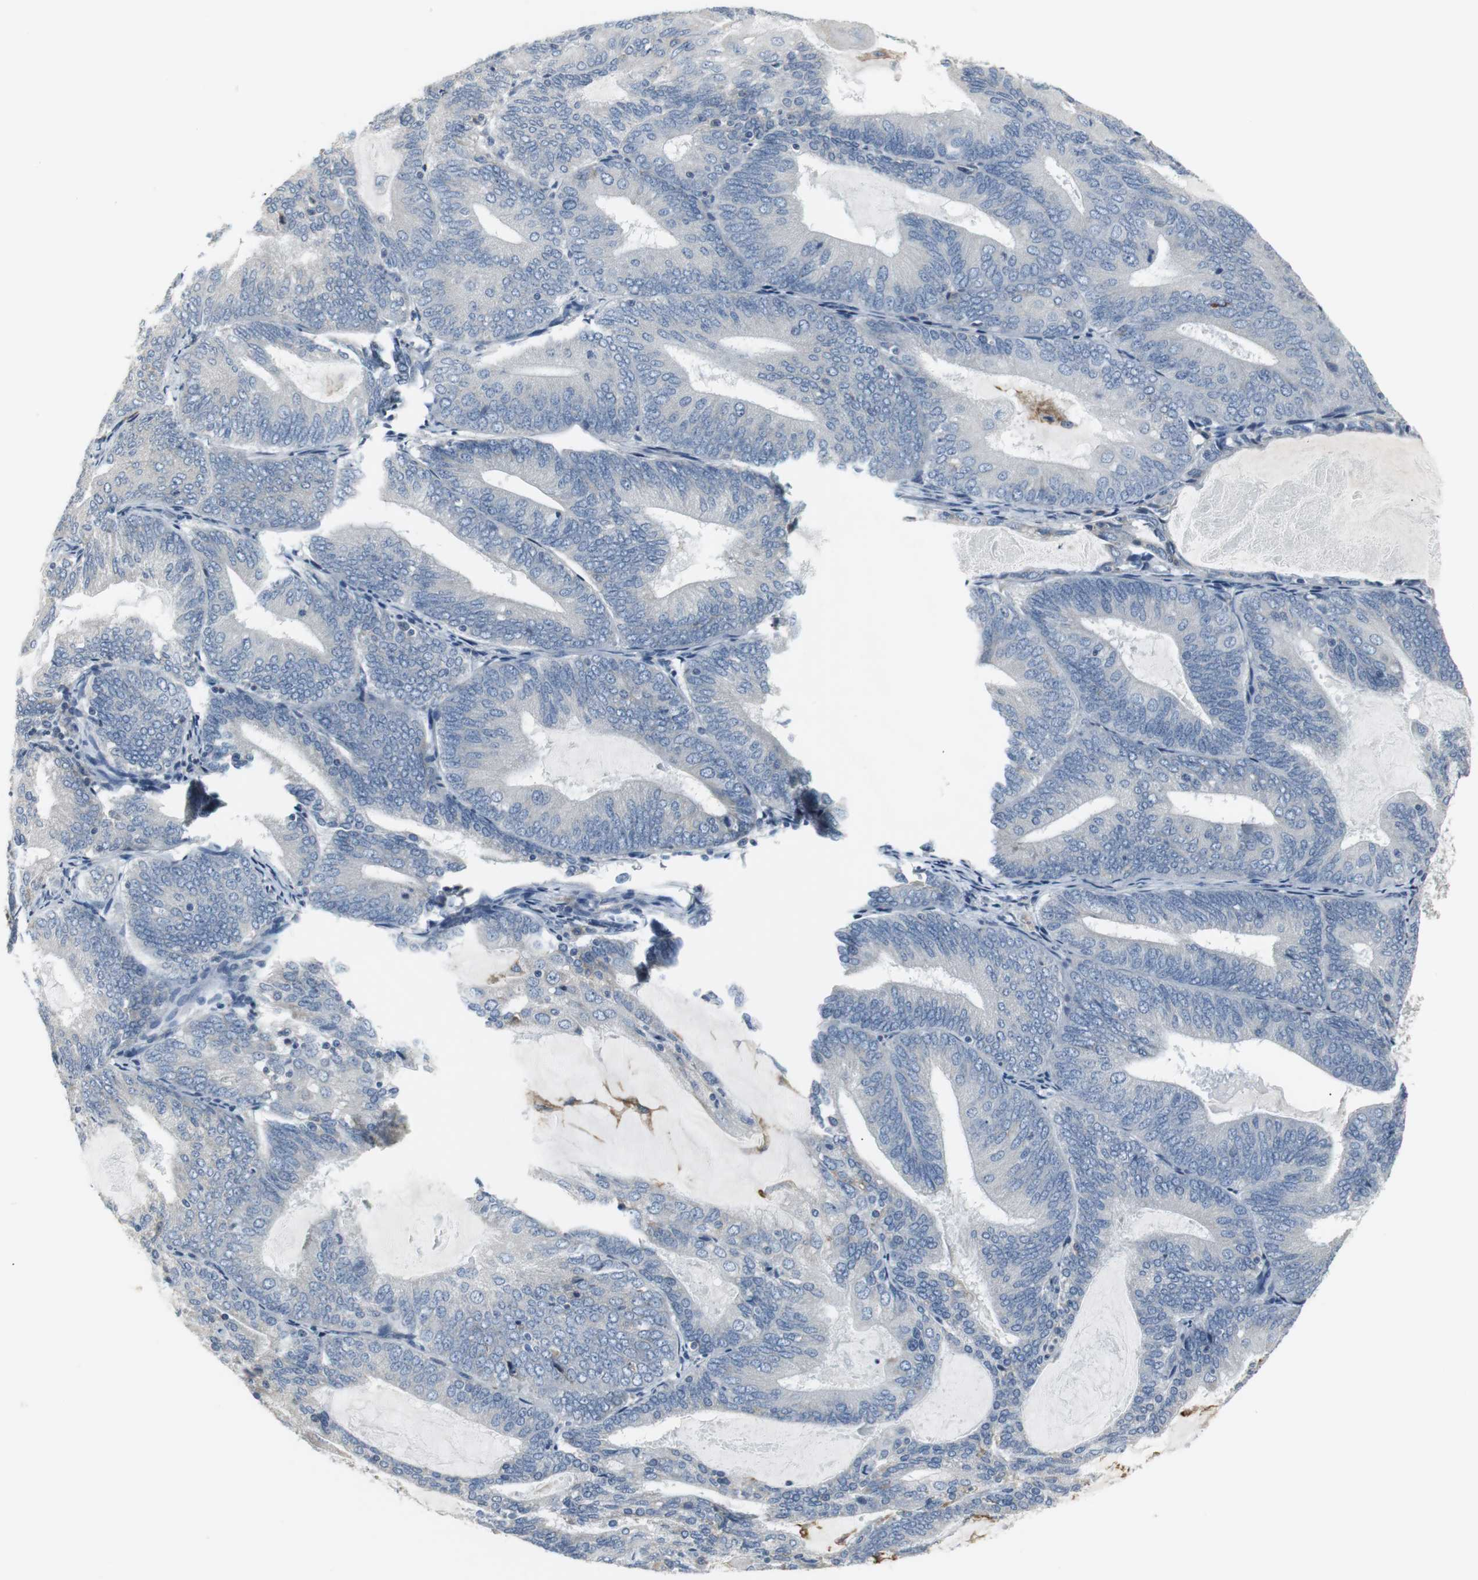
{"staining": {"intensity": "negative", "quantity": "none", "location": "none"}, "tissue": "endometrial cancer", "cell_type": "Tumor cells", "image_type": "cancer", "snomed": [{"axis": "morphology", "description": "Adenocarcinoma, NOS"}, {"axis": "topography", "description": "Endometrium"}], "caption": "Tumor cells are negative for brown protein staining in endometrial cancer (adenocarcinoma). (Brightfield microscopy of DAB (3,3'-diaminobenzidine) IHC at high magnification).", "gene": "SLC2A5", "patient": {"sex": "female", "age": 81}}